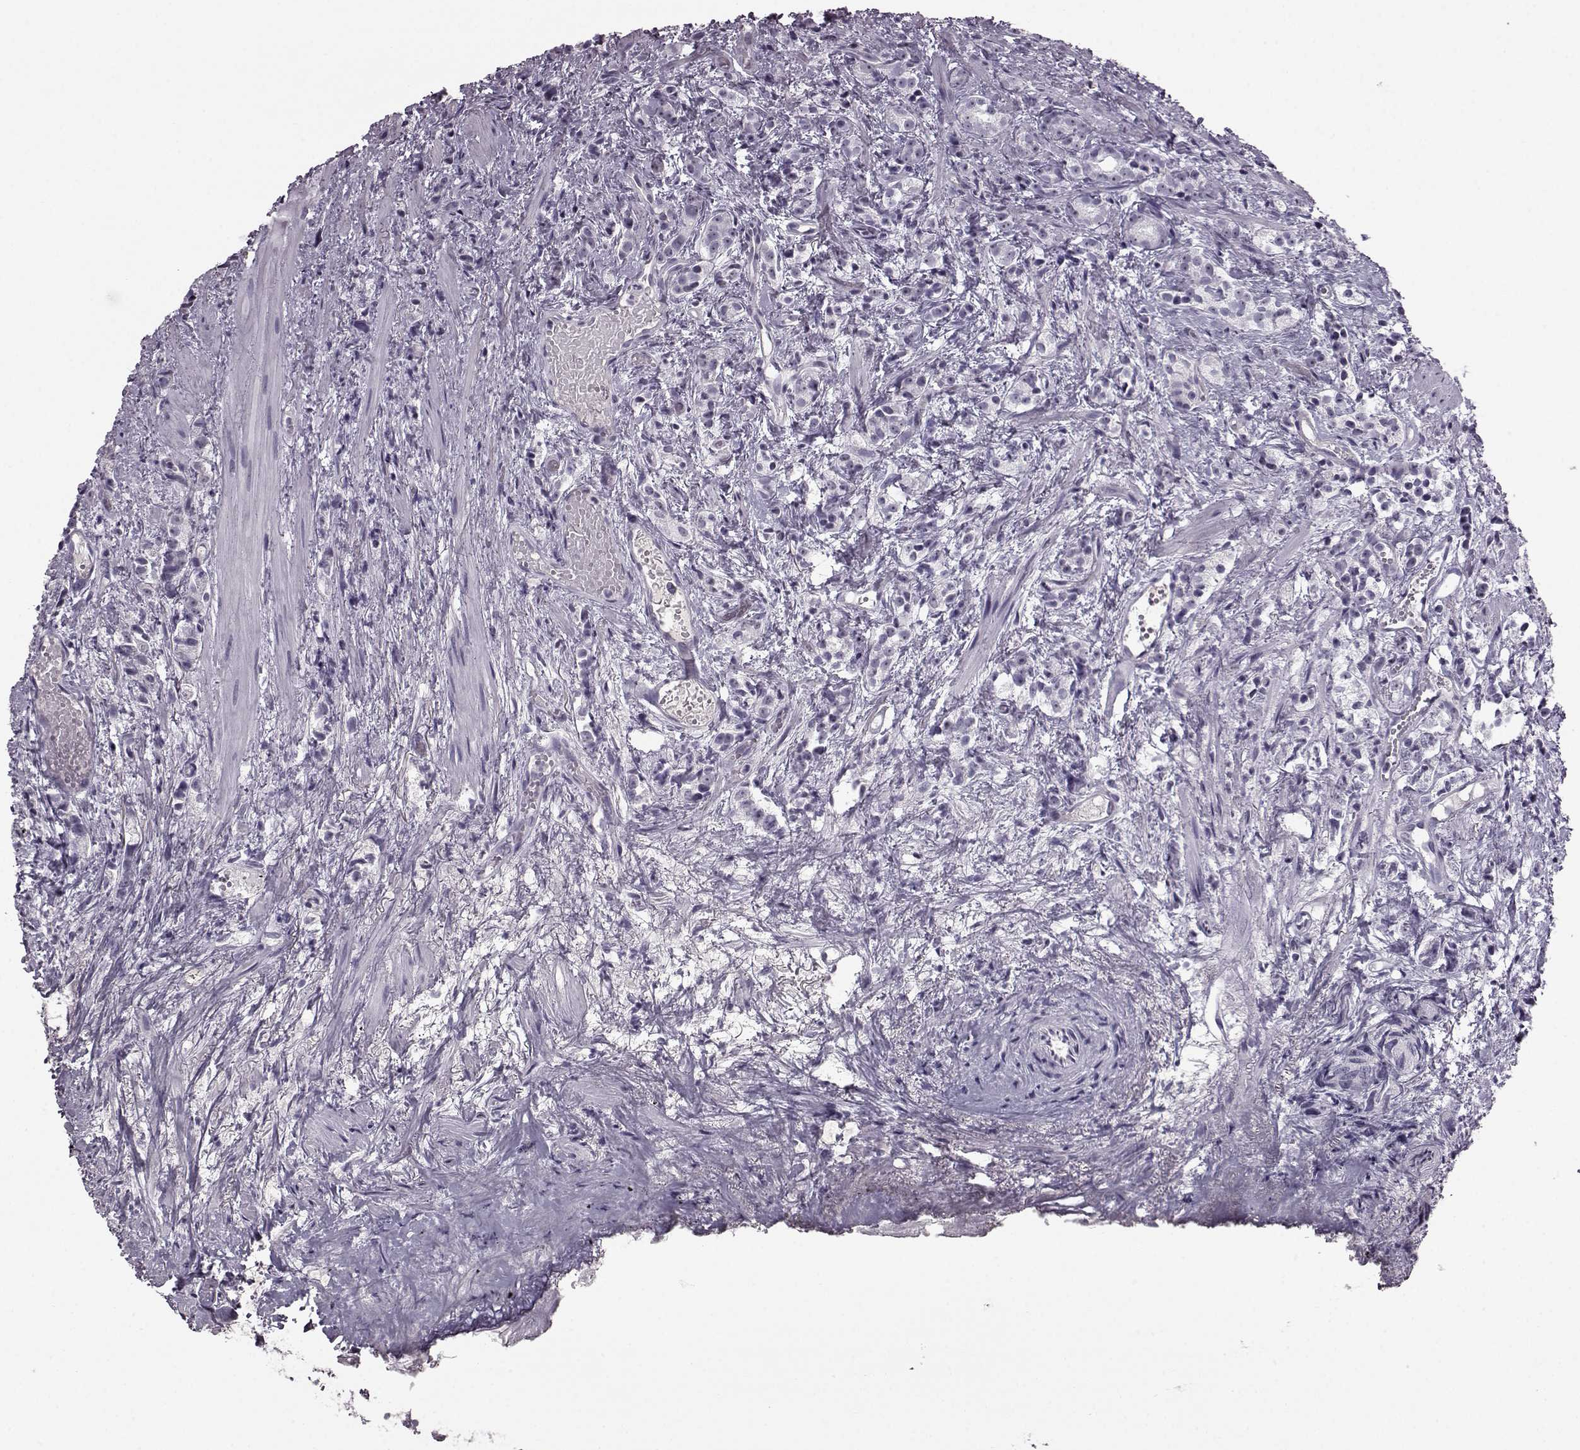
{"staining": {"intensity": "negative", "quantity": "none", "location": "none"}, "tissue": "prostate cancer", "cell_type": "Tumor cells", "image_type": "cancer", "snomed": [{"axis": "morphology", "description": "Adenocarcinoma, High grade"}, {"axis": "topography", "description": "Prostate"}], "caption": "This is a photomicrograph of immunohistochemistry (IHC) staining of prostate high-grade adenocarcinoma, which shows no positivity in tumor cells.", "gene": "PRPH2", "patient": {"sex": "male", "age": 53}}